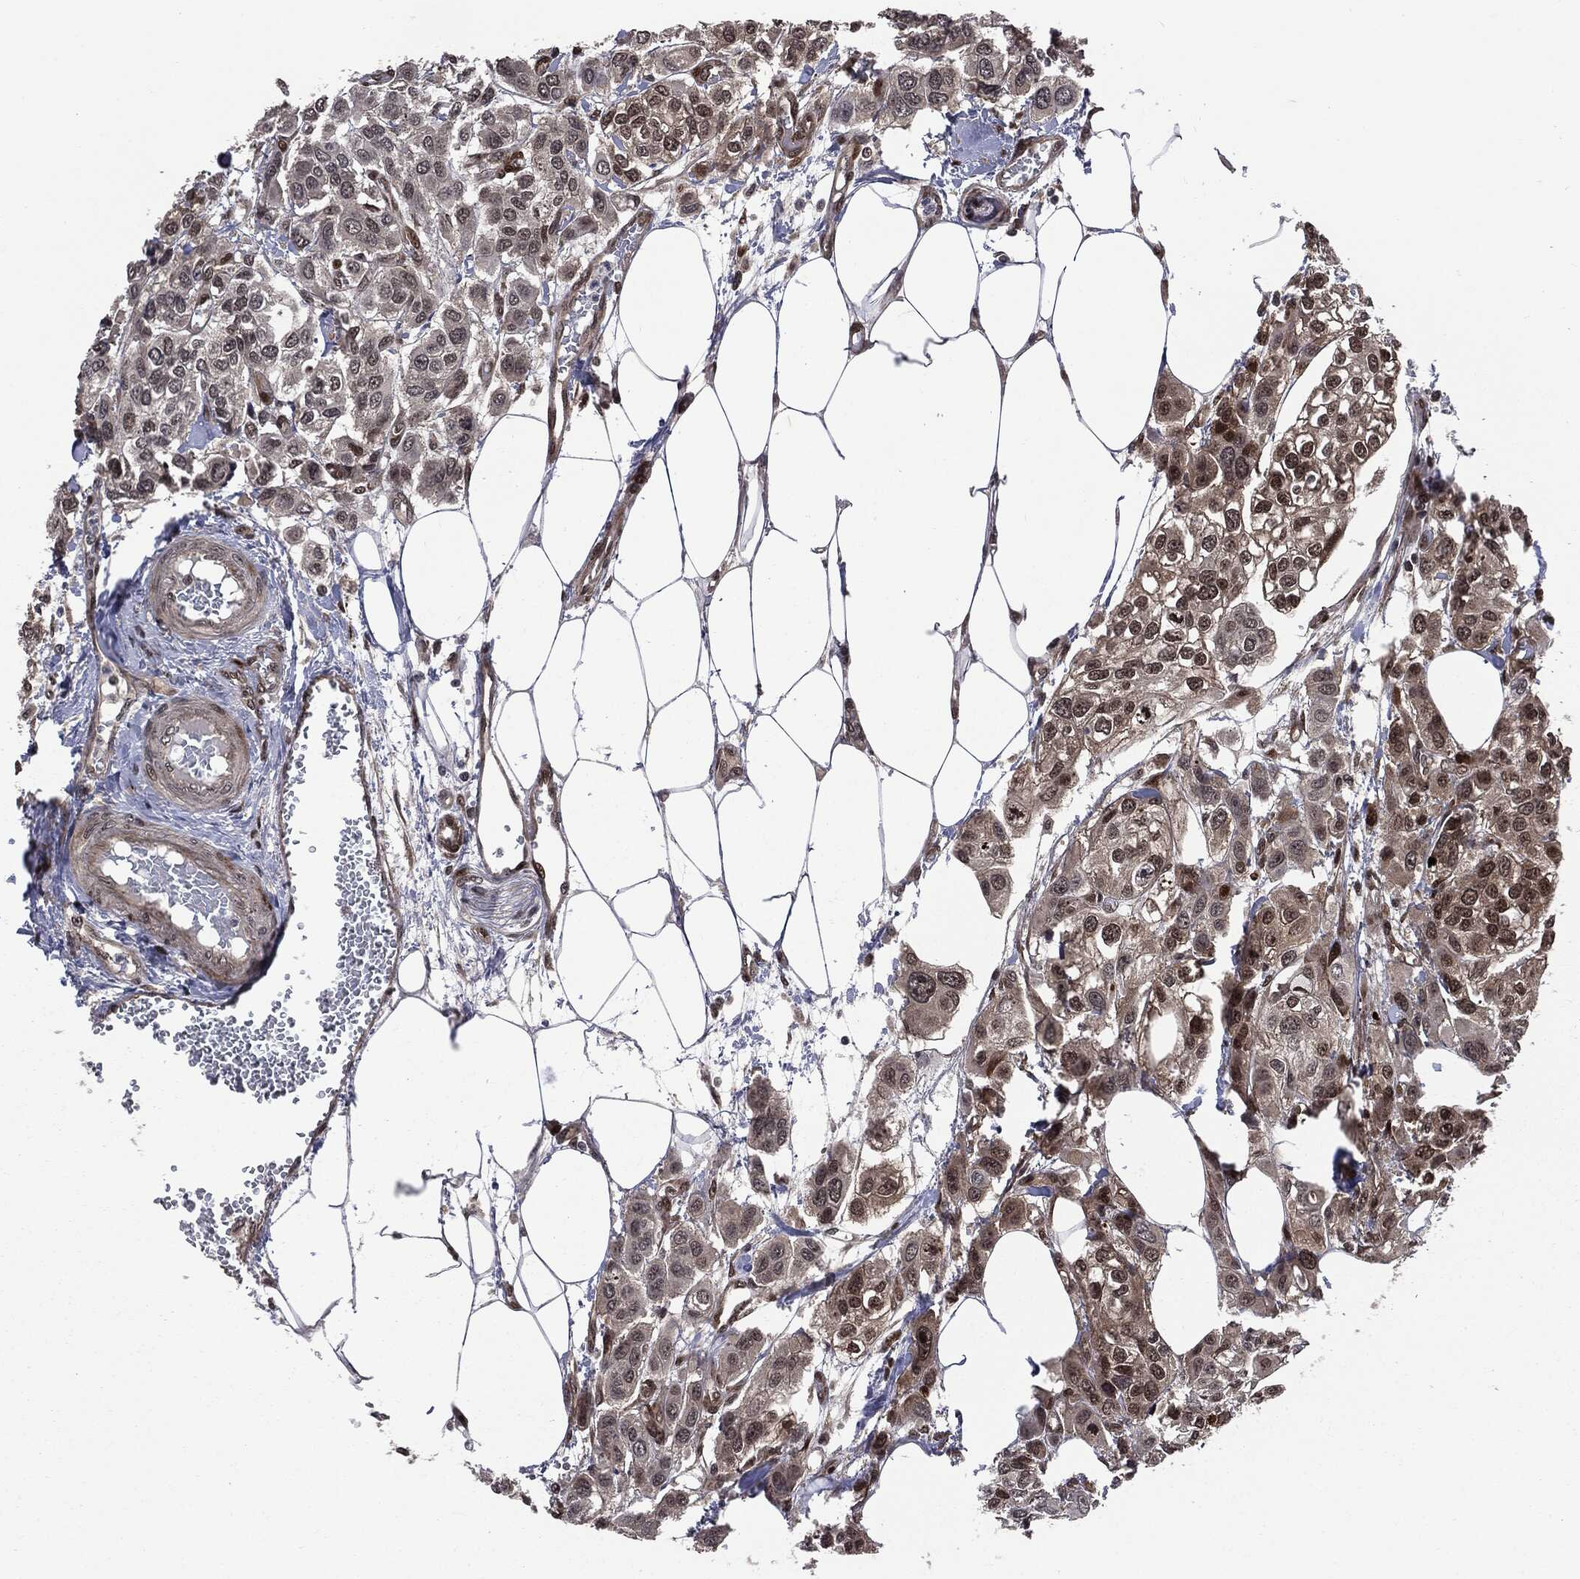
{"staining": {"intensity": "moderate", "quantity": "25%-75%", "location": "cytoplasmic/membranous,nuclear"}, "tissue": "urothelial cancer", "cell_type": "Tumor cells", "image_type": "cancer", "snomed": [{"axis": "morphology", "description": "Urothelial carcinoma, High grade"}, {"axis": "topography", "description": "Urinary bladder"}], "caption": "The photomicrograph reveals a brown stain indicating the presence of a protein in the cytoplasmic/membranous and nuclear of tumor cells in urothelial carcinoma (high-grade).", "gene": "SMAD4", "patient": {"sex": "male", "age": 67}}